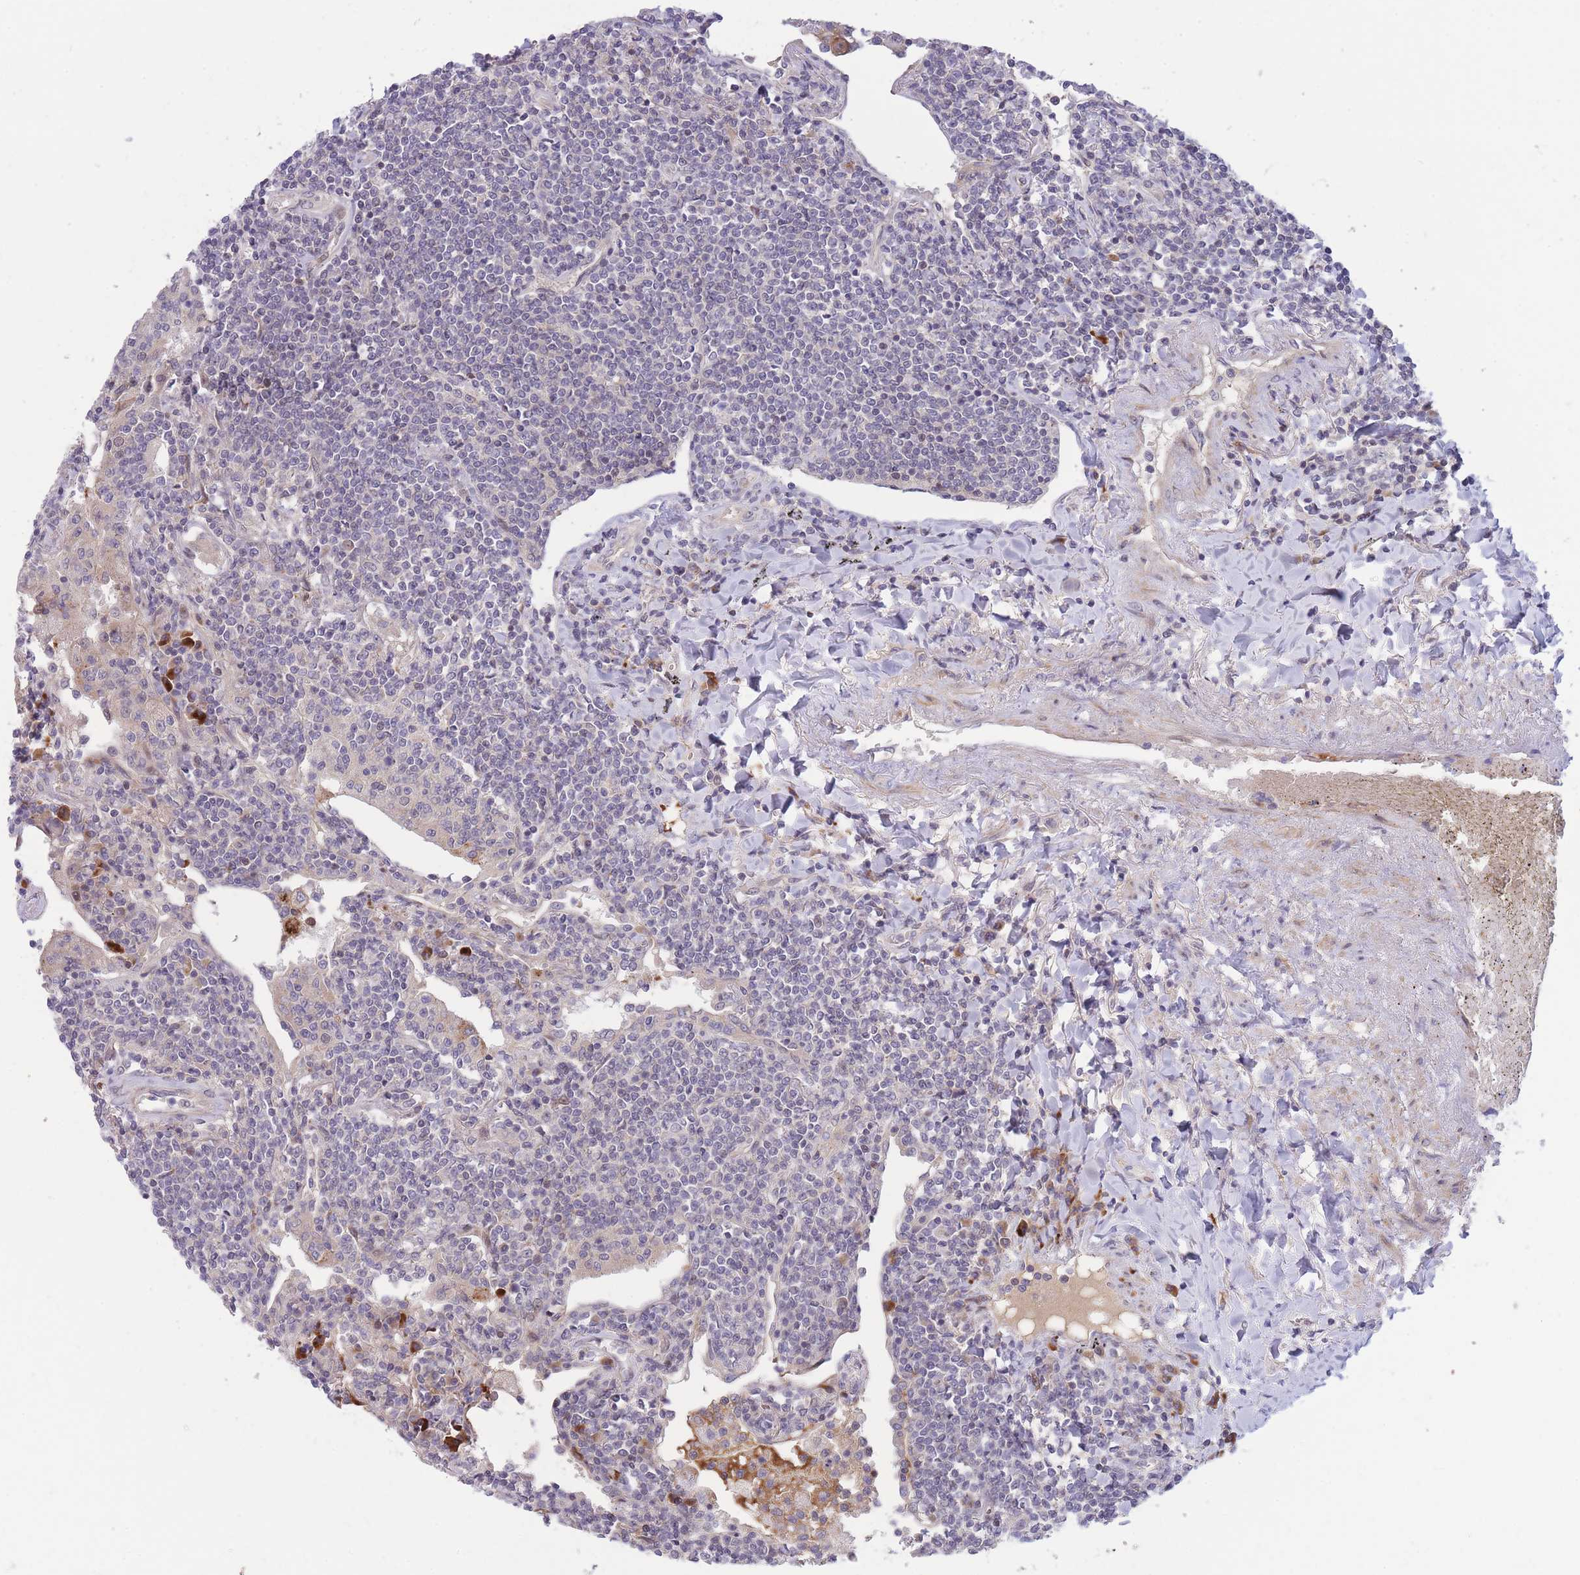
{"staining": {"intensity": "negative", "quantity": "none", "location": "none"}, "tissue": "lymphoma", "cell_type": "Tumor cells", "image_type": "cancer", "snomed": [{"axis": "morphology", "description": "Malignant lymphoma, non-Hodgkin's type, Low grade"}, {"axis": "topography", "description": "Lung"}], "caption": "An immunohistochemistry photomicrograph of malignant lymphoma, non-Hodgkin's type (low-grade) is shown. There is no staining in tumor cells of malignant lymphoma, non-Hodgkin's type (low-grade).", "gene": "CDC25B", "patient": {"sex": "female", "age": 71}}